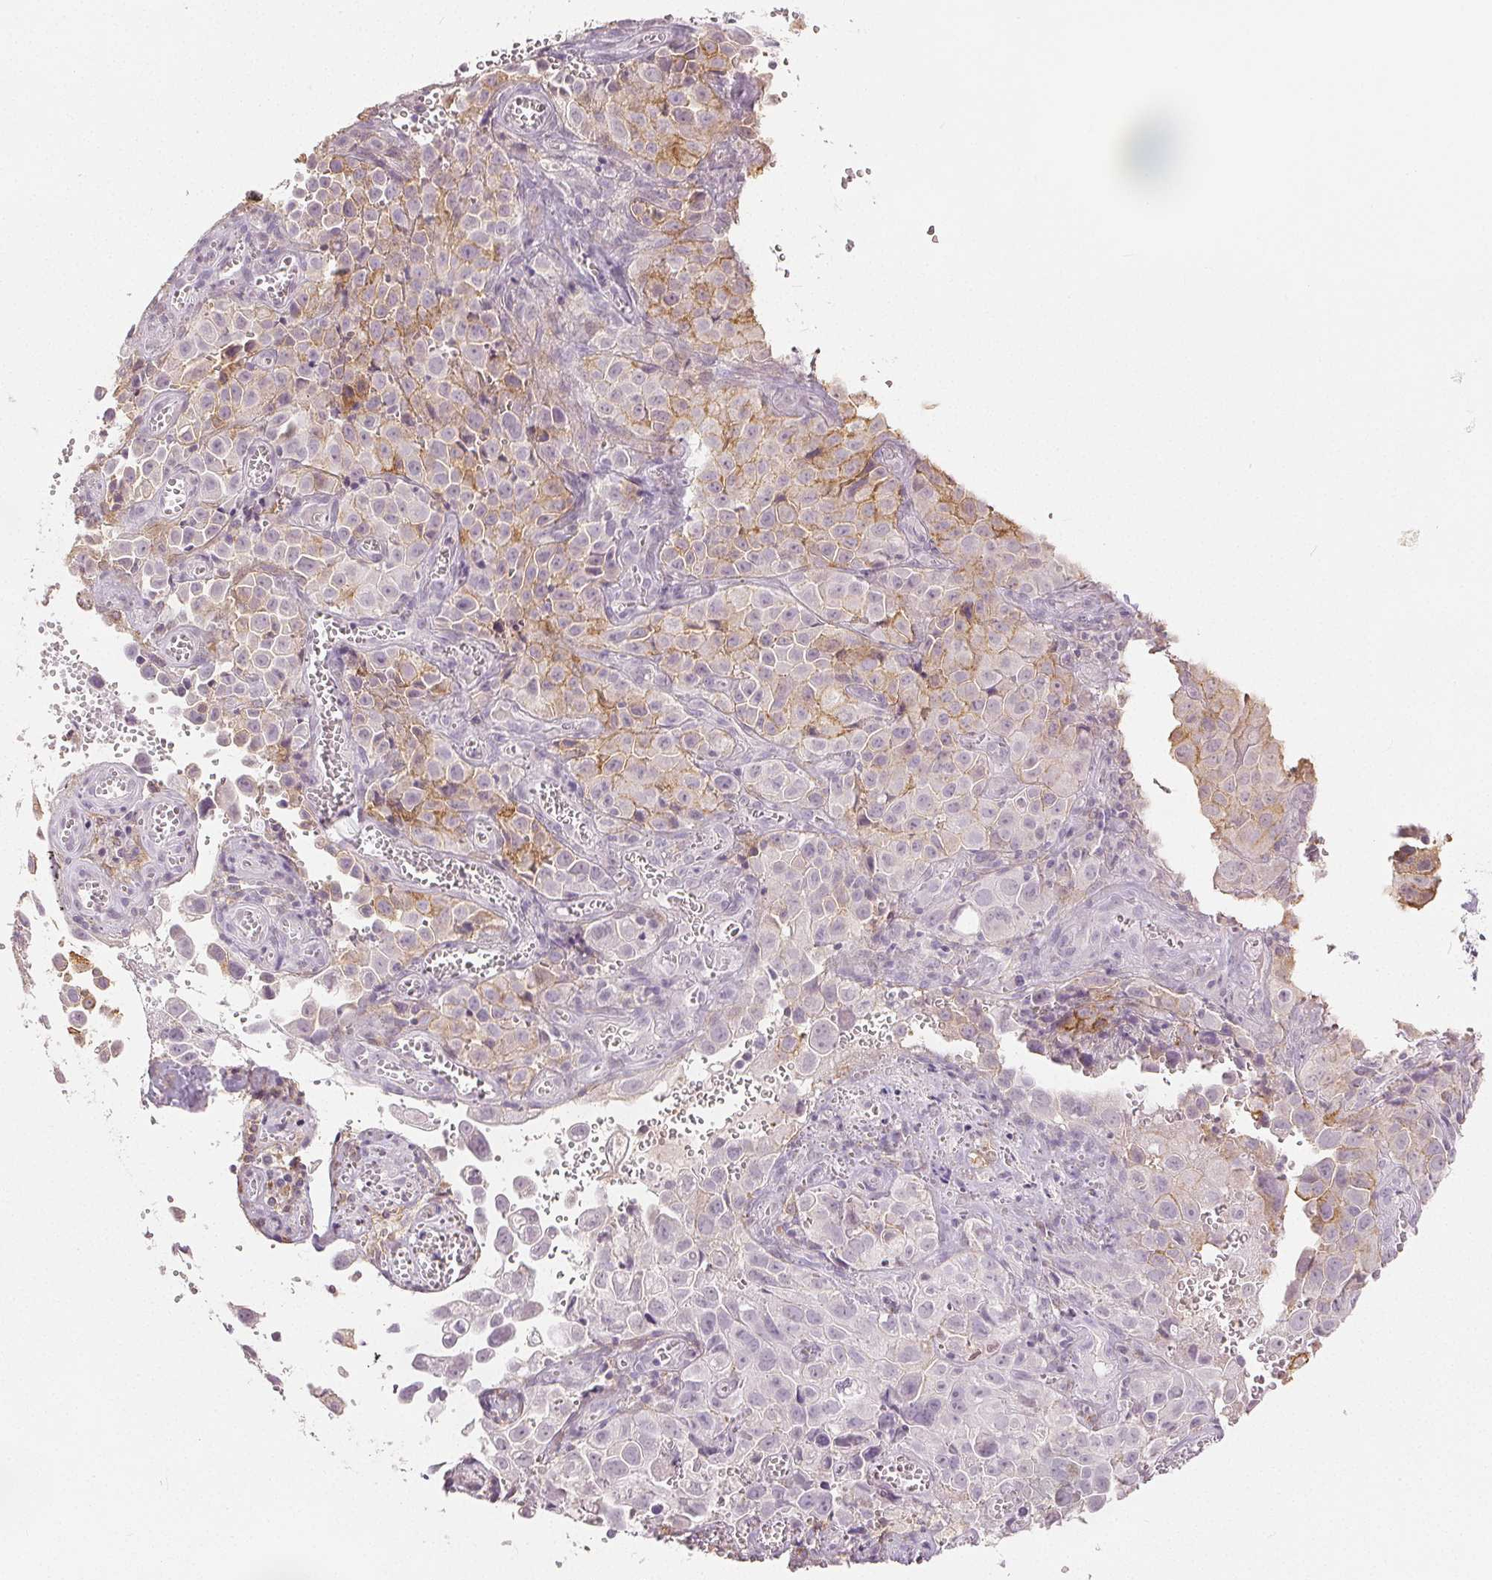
{"staining": {"intensity": "moderate", "quantity": "25%-75%", "location": "cytoplasmic/membranous"}, "tissue": "cervical cancer", "cell_type": "Tumor cells", "image_type": "cancer", "snomed": [{"axis": "morphology", "description": "Squamous cell carcinoma, NOS"}, {"axis": "topography", "description": "Cervix"}], "caption": "Moderate cytoplasmic/membranous protein positivity is present in about 25%-75% of tumor cells in cervical cancer (squamous cell carcinoma). The staining was performed using DAB, with brown indicating positive protein expression. Nuclei are stained blue with hematoxylin.", "gene": "CA12", "patient": {"sex": "female", "age": 55}}